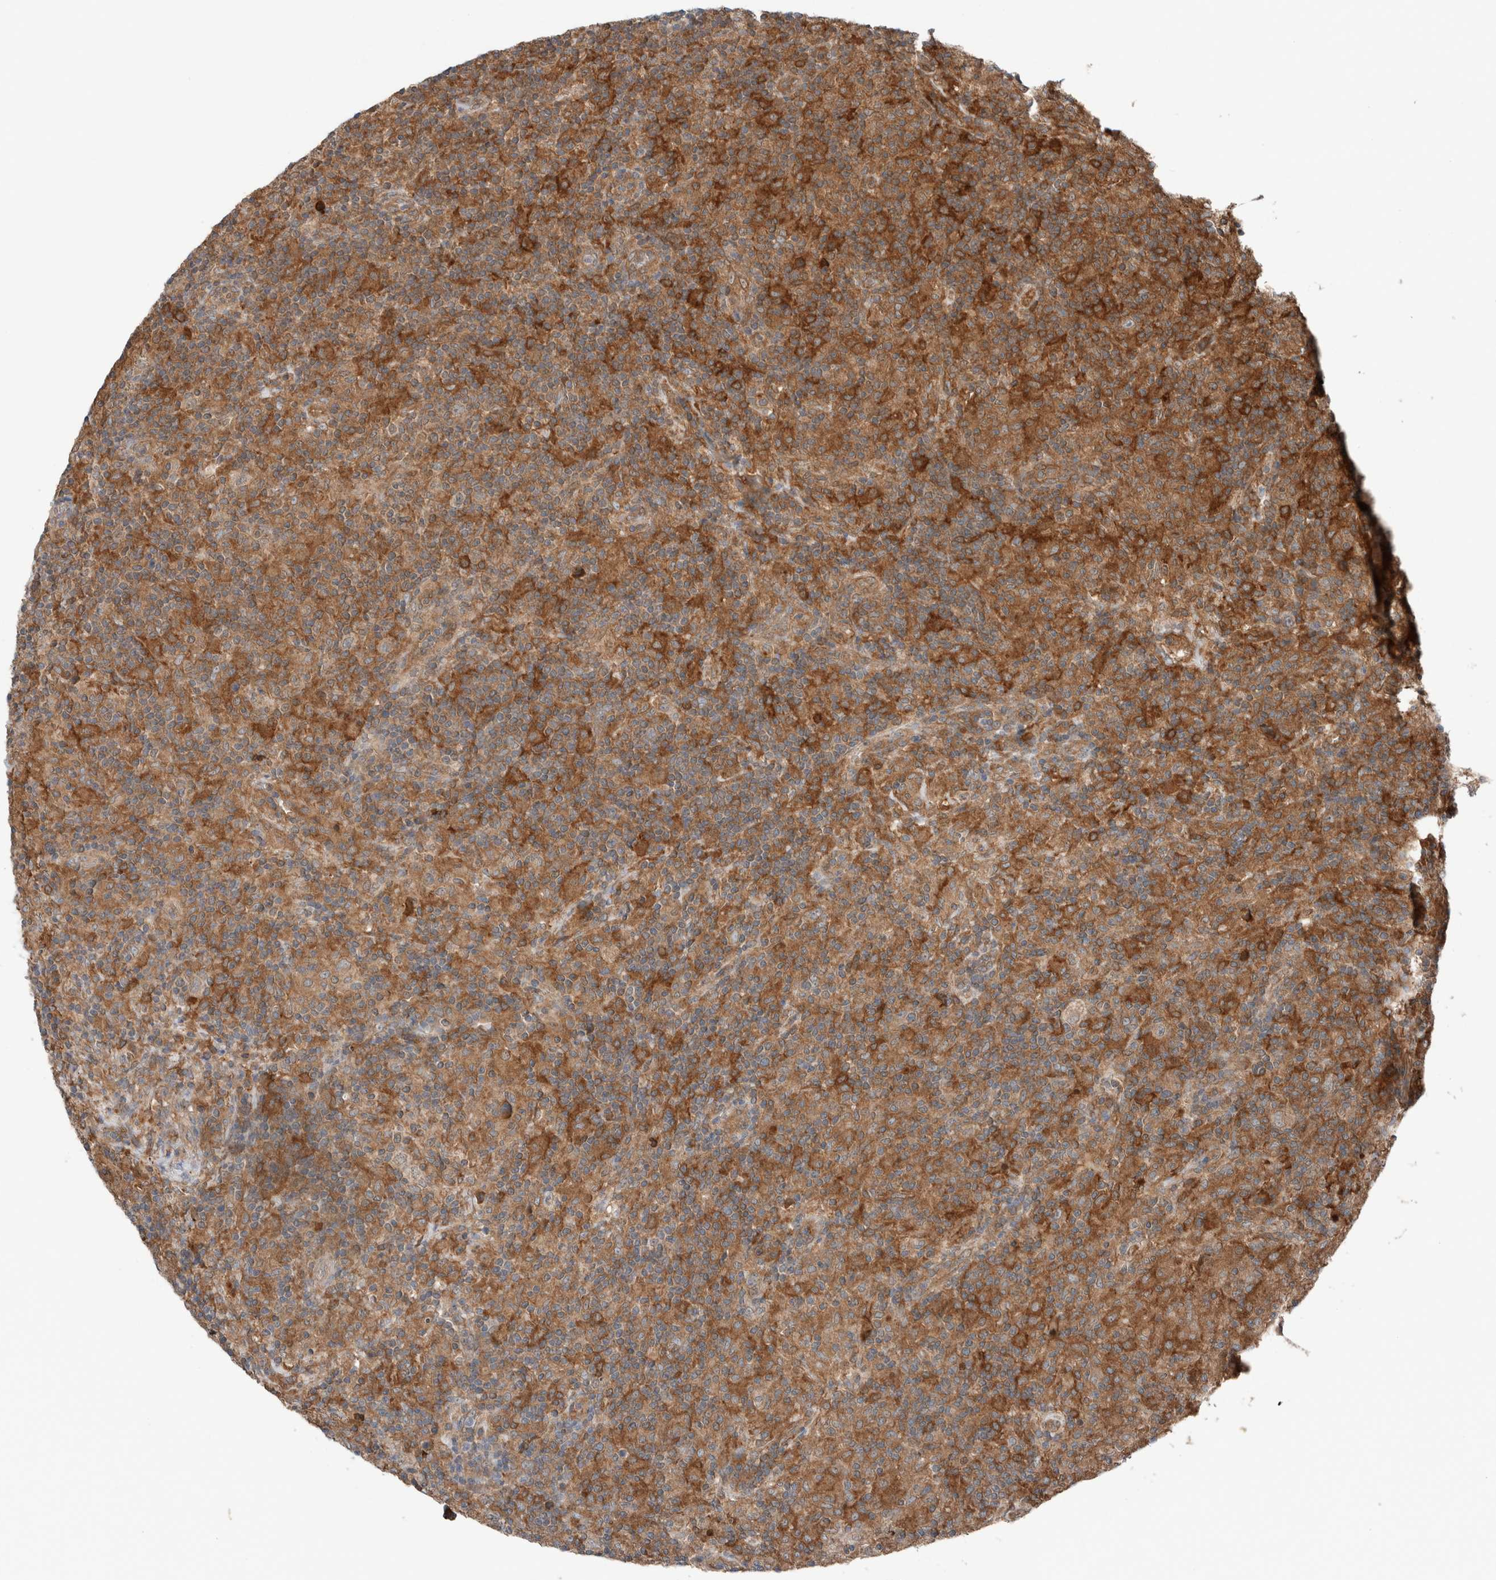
{"staining": {"intensity": "moderate", "quantity": ">75%", "location": "cytoplasmic/membranous"}, "tissue": "lymphoma", "cell_type": "Tumor cells", "image_type": "cancer", "snomed": [{"axis": "morphology", "description": "Hodgkin's disease, NOS"}, {"axis": "topography", "description": "Lymph node"}], "caption": "This is a photomicrograph of immunohistochemistry (IHC) staining of Hodgkin's disease, which shows moderate positivity in the cytoplasmic/membranous of tumor cells.", "gene": "XPNPEP1", "patient": {"sex": "male", "age": 70}}